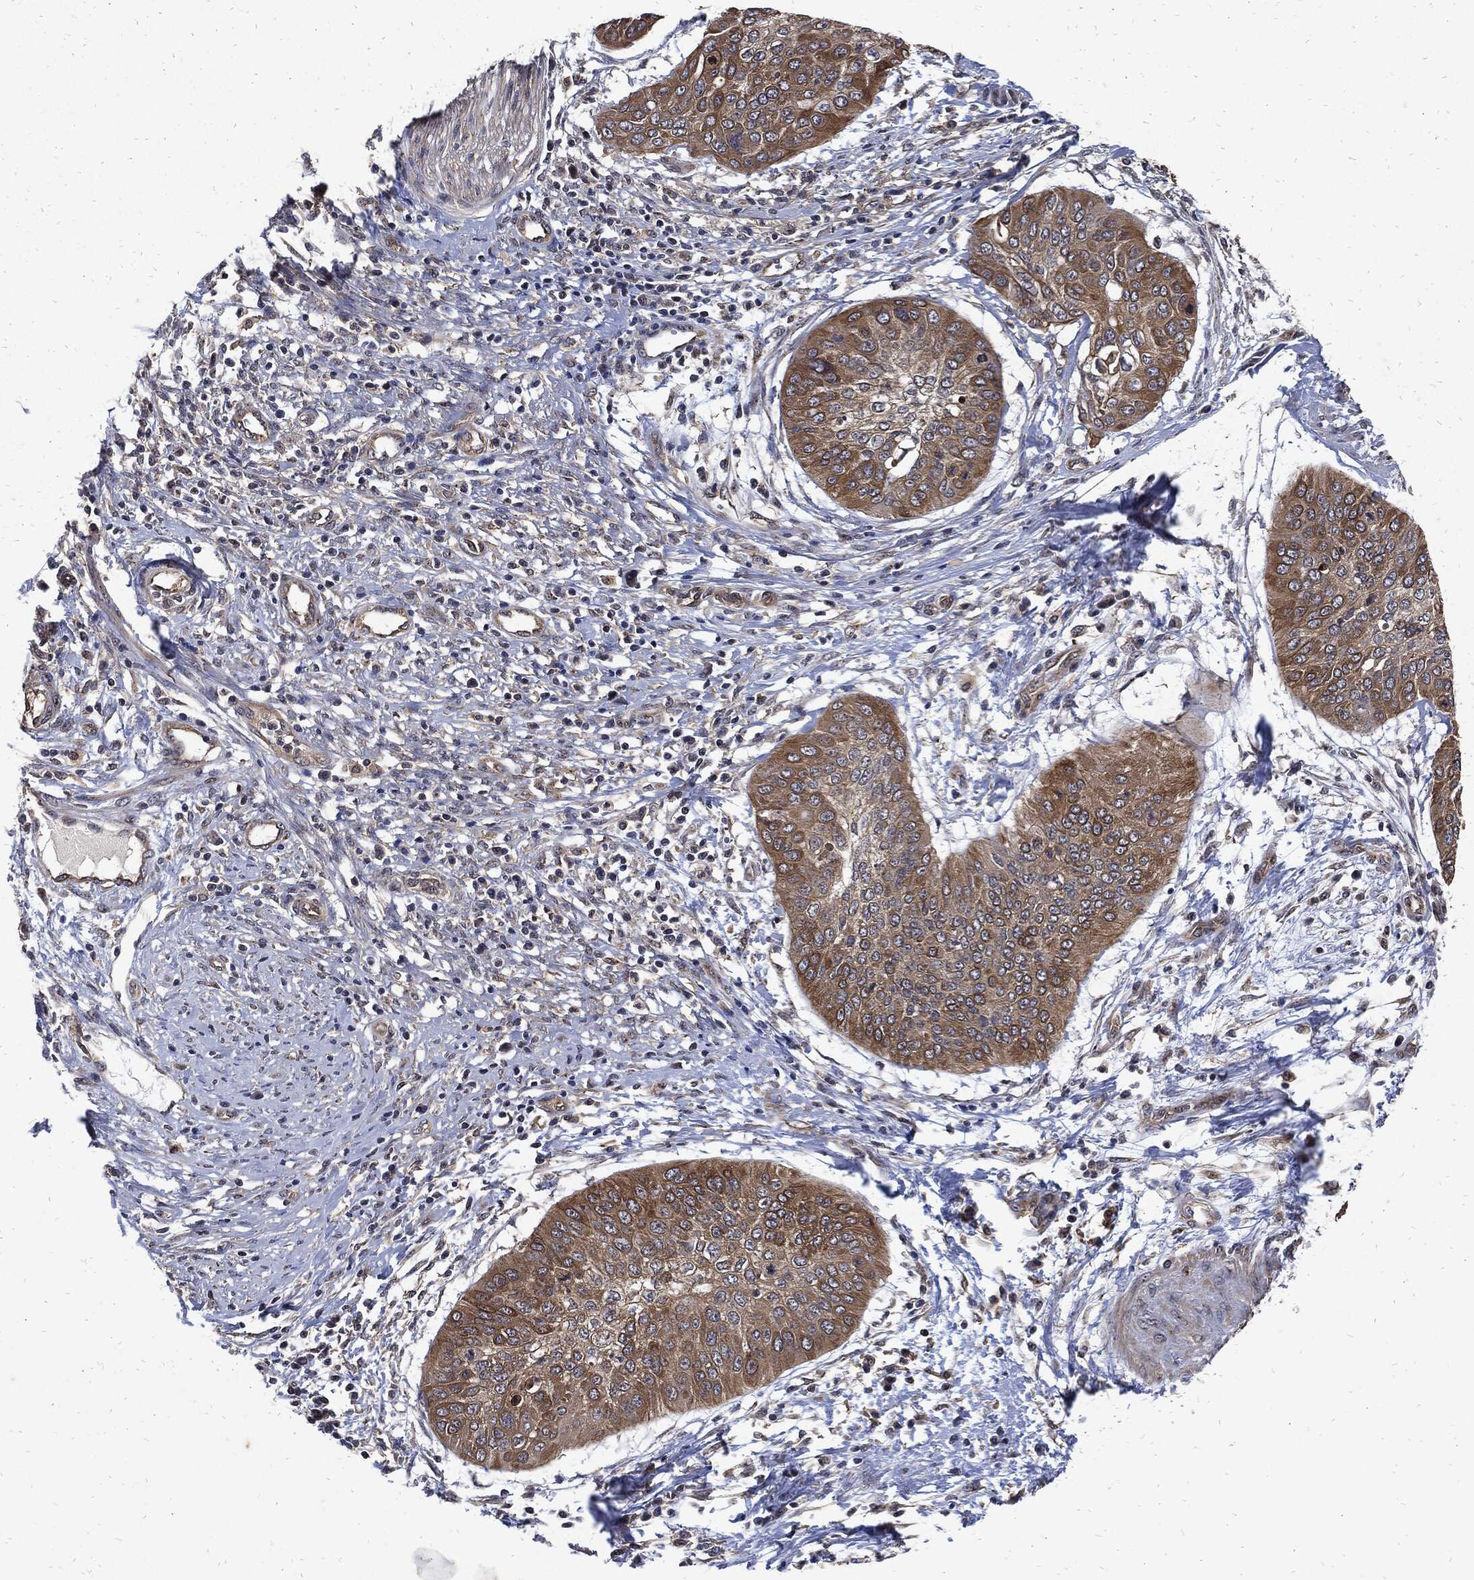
{"staining": {"intensity": "moderate", "quantity": ">75%", "location": "cytoplasmic/membranous"}, "tissue": "cervical cancer", "cell_type": "Tumor cells", "image_type": "cancer", "snomed": [{"axis": "morphology", "description": "Normal tissue, NOS"}, {"axis": "morphology", "description": "Squamous cell carcinoma, NOS"}, {"axis": "topography", "description": "Cervix"}], "caption": "IHC photomicrograph of neoplastic tissue: cervical cancer (squamous cell carcinoma) stained using immunohistochemistry (IHC) reveals medium levels of moderate protein expression localized specifically in the cytoplasmic/membranous of tumor cells, appearing as a cytoplasmic/membranous brown color.", "gene": "DCTN1", "patient": {"sex": "female", "age": 39}}